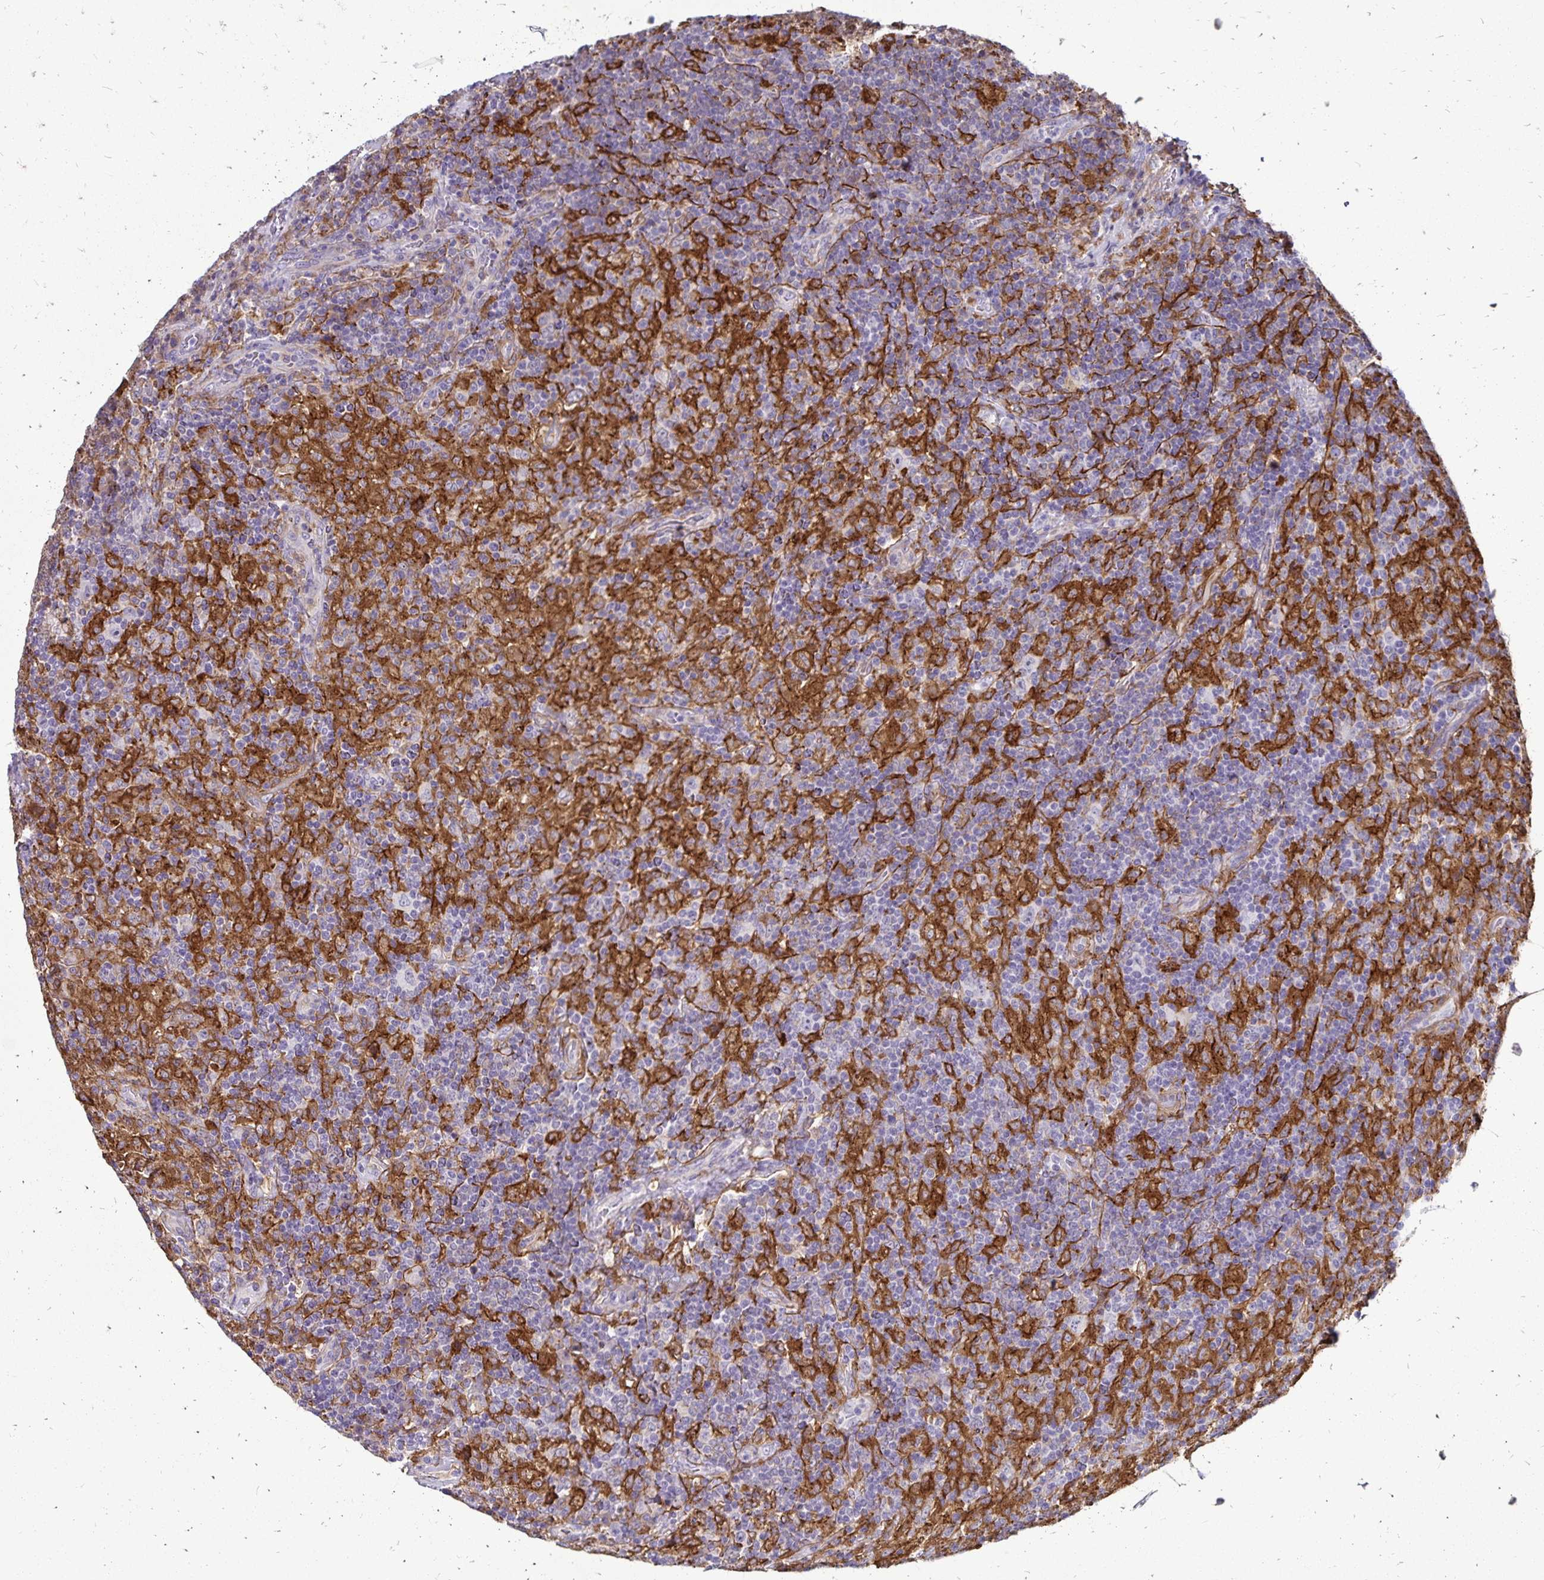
{"staining": {"intensity": "negative", "quantity": "none", "location": "none"}, "tissue": "lymphoma", "cell_type": "Tumor cells", "image_type": "cancer", "snomed": [{"axis": "morphology", "description": "Hodgkin's disease, NOS"}, {"axis": "topography", "description": "Lymph node"}], "caption": "Immunohistochemistry of human lymphoma shows no staining in tumor cells.", "gene": "TNS3", "patient": {"sex": "male", "age": 70}}